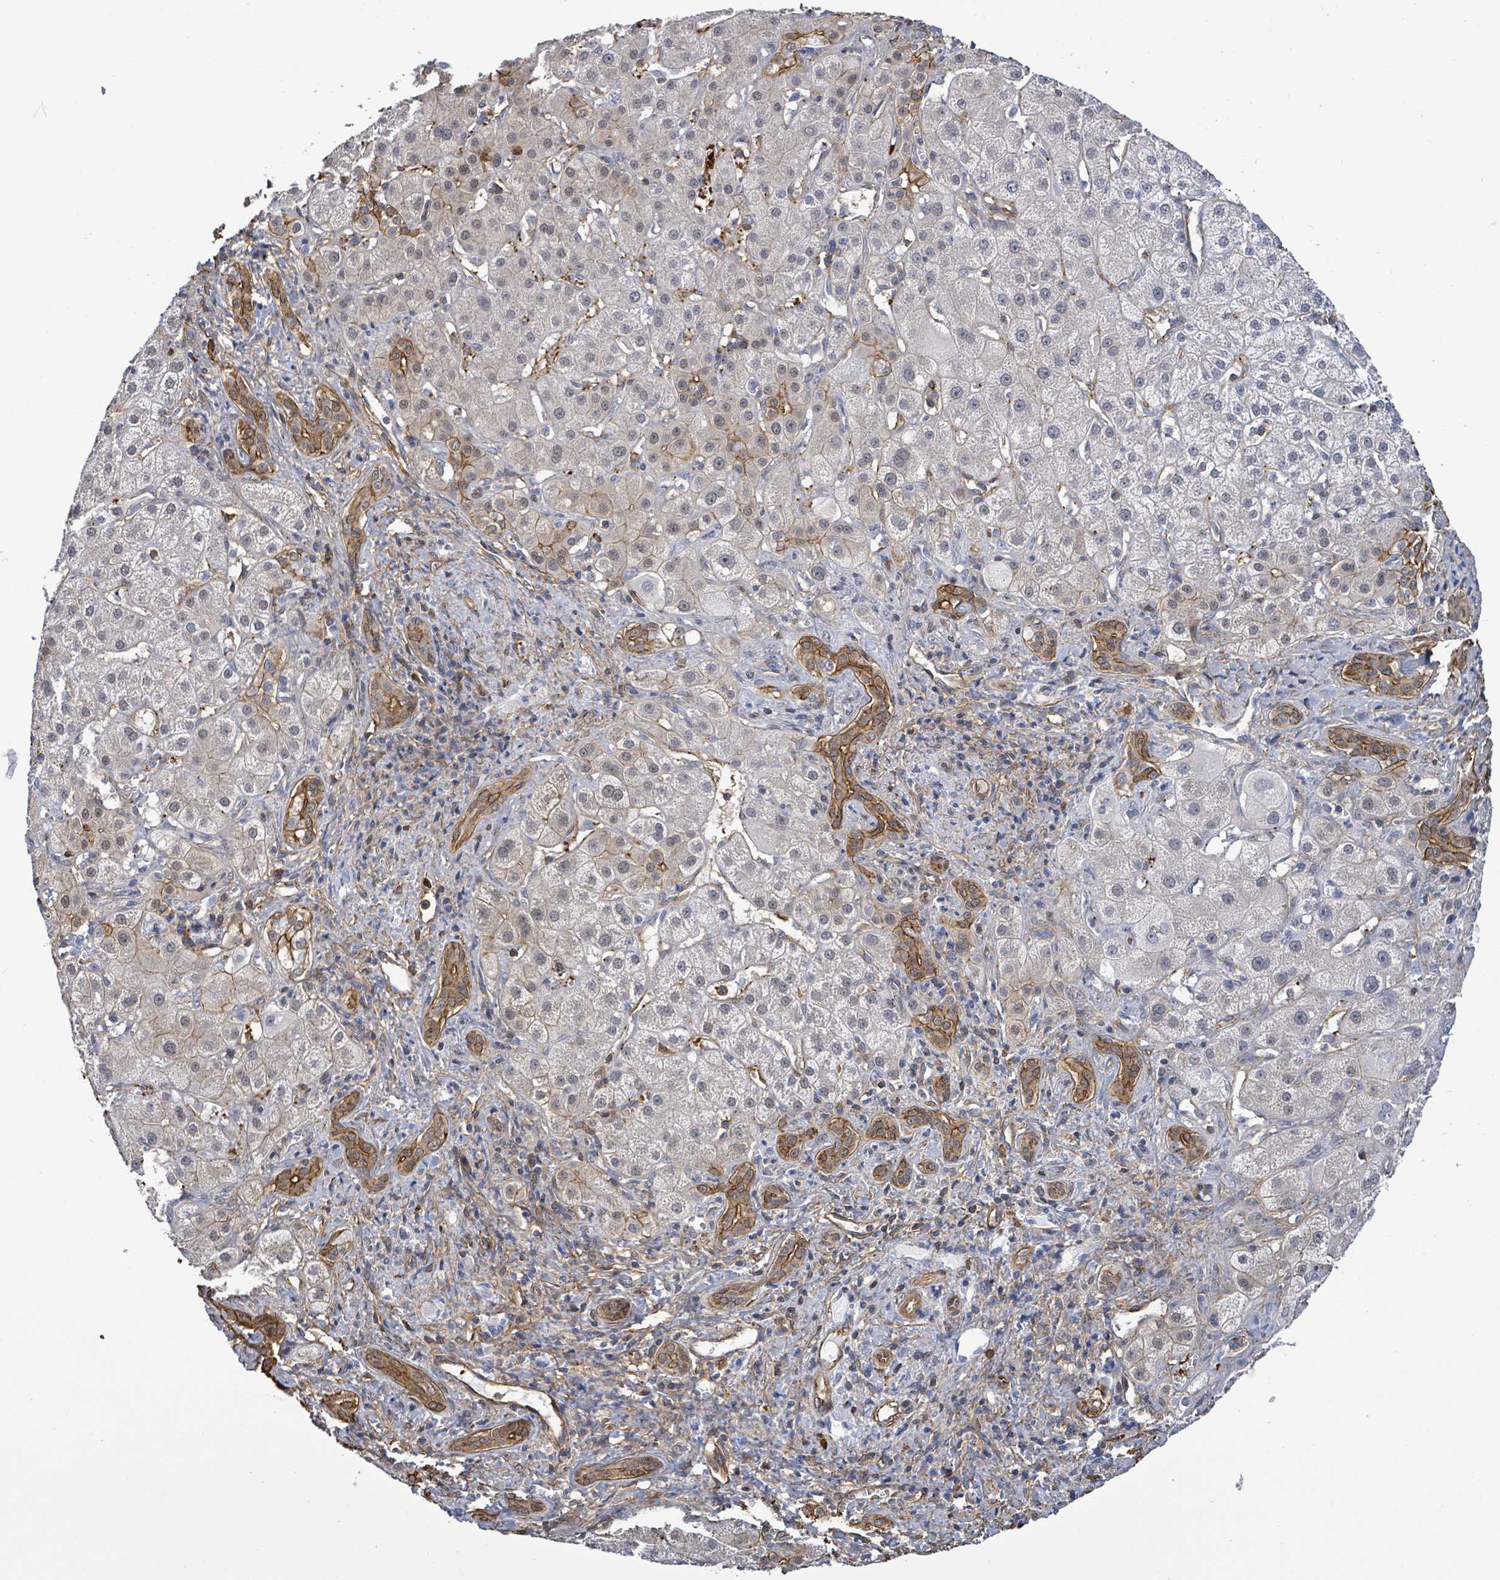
{"staining": {"intensity": "negative", "quantity": "none", "location": "none"}, "tissue": "liver cancer", "cell_type": "Tumor cells", "image_type": "cancer", "snomed": [{"axis": "morphology", "description": "Cholangiocarcinoma"}, {"axis": "topography", "description": "Liver"}], "caption": "The photomicrograph displays no staining of tumor cells in cholangiocarcinoma (liver).", "gene": "PRKRIP1", "patient": {"sex": "male", "age": 67}}